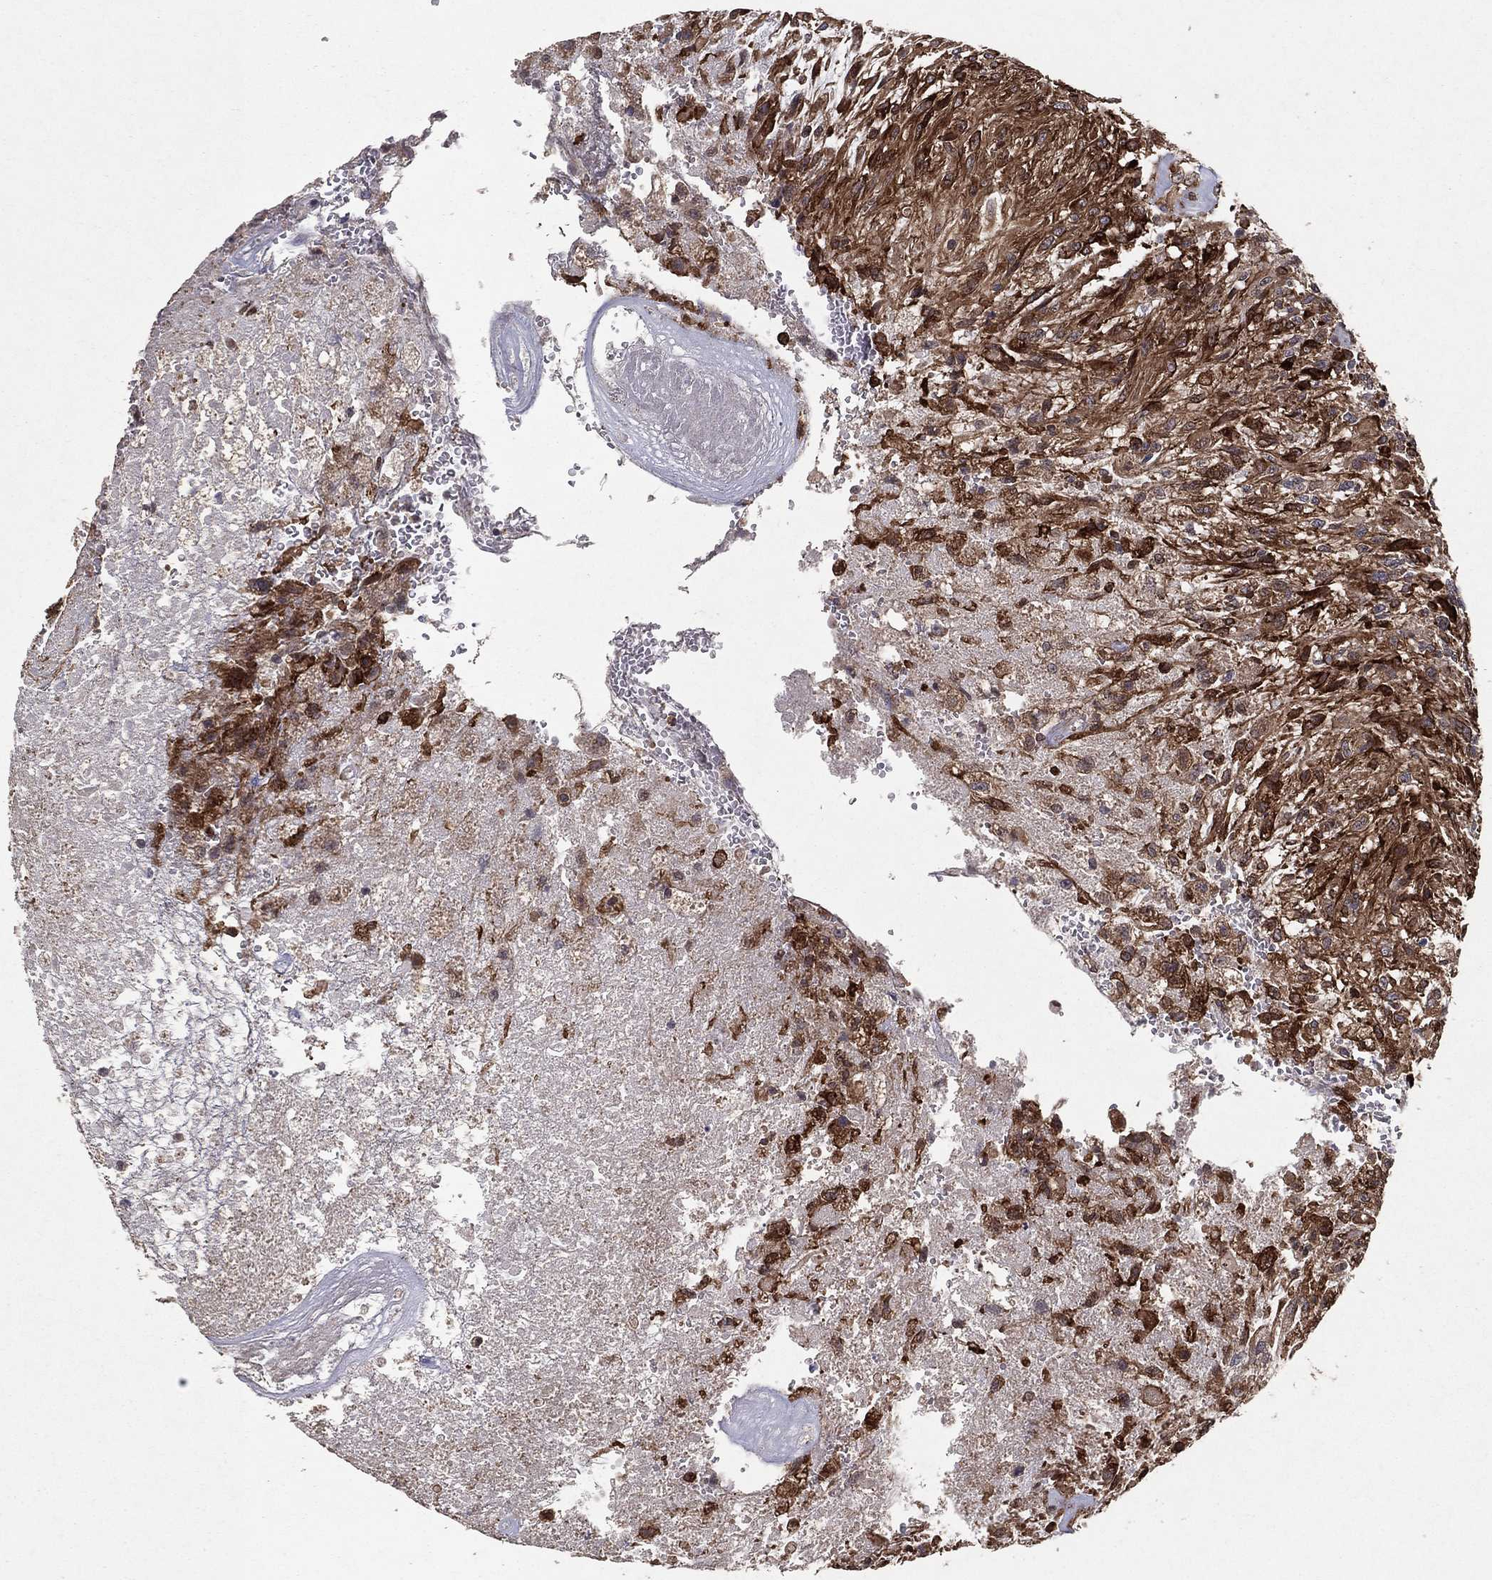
{"staining": {"intensity": "strong", "quantity": ">75%", "location": "cytoplasmic/membranous"}, "tissue": "glioma", "cell_type": "Tumor cells", "image_type": "cancer", "snomed": [{"axis": "morphology", "description": "Glioma, malignant, High grade"}, {"axis": "topography", "description": "Brain"}], "caption": "Immunohistochemistry (IHC) (DAB) staining of high-grade glioma (malignant) demonstrates strong cytoplasmic/membranous protein expression in approximately >75% of tumor cells.", "gene": "CERS2", "patient": {"sex": "male", "age": 56}}